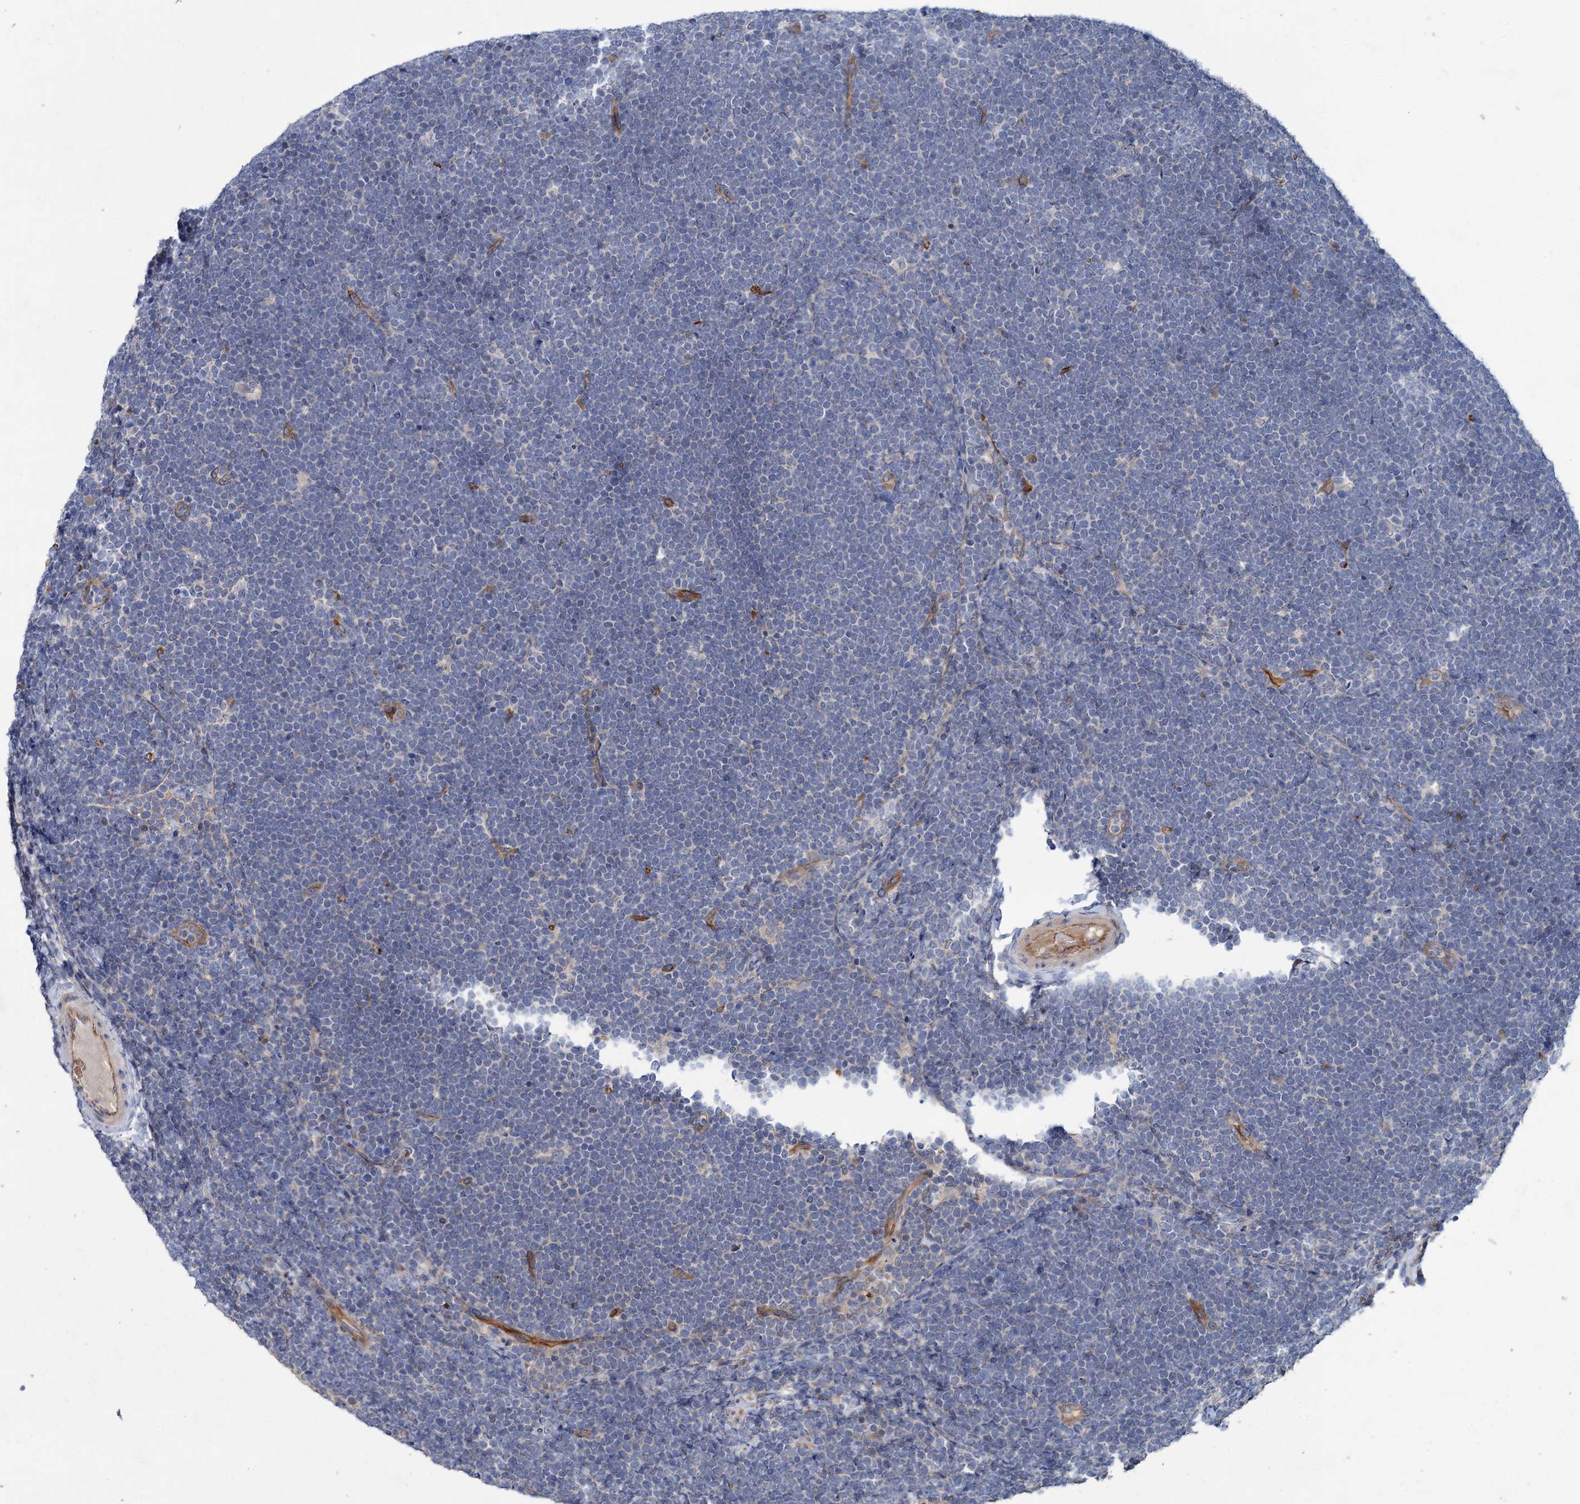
{"staining": {"intensity": "negative", "quantity": "none", "location": "none"}, "tissue": "lymphoma", "cell_type": "Tumor cells", "image_type": "cancer", "snomed": [{"axis": "morphology", "description": "Malignant lymphoma, non-Hodgkin's type, High grade"}, {"axis": "topography", "description": "Lymph node"}], "caption": "Immunohistochemical staining of human lymphoma shows no significant positivity in tumor cells. The staining was performed using DAB to visualize the protein expression in brown, while the nuclei were stained in blue with hematoxylin (Magnification: 20x).", "gene": "PKN2", "patient": {"sex": "male", "age": 13}}